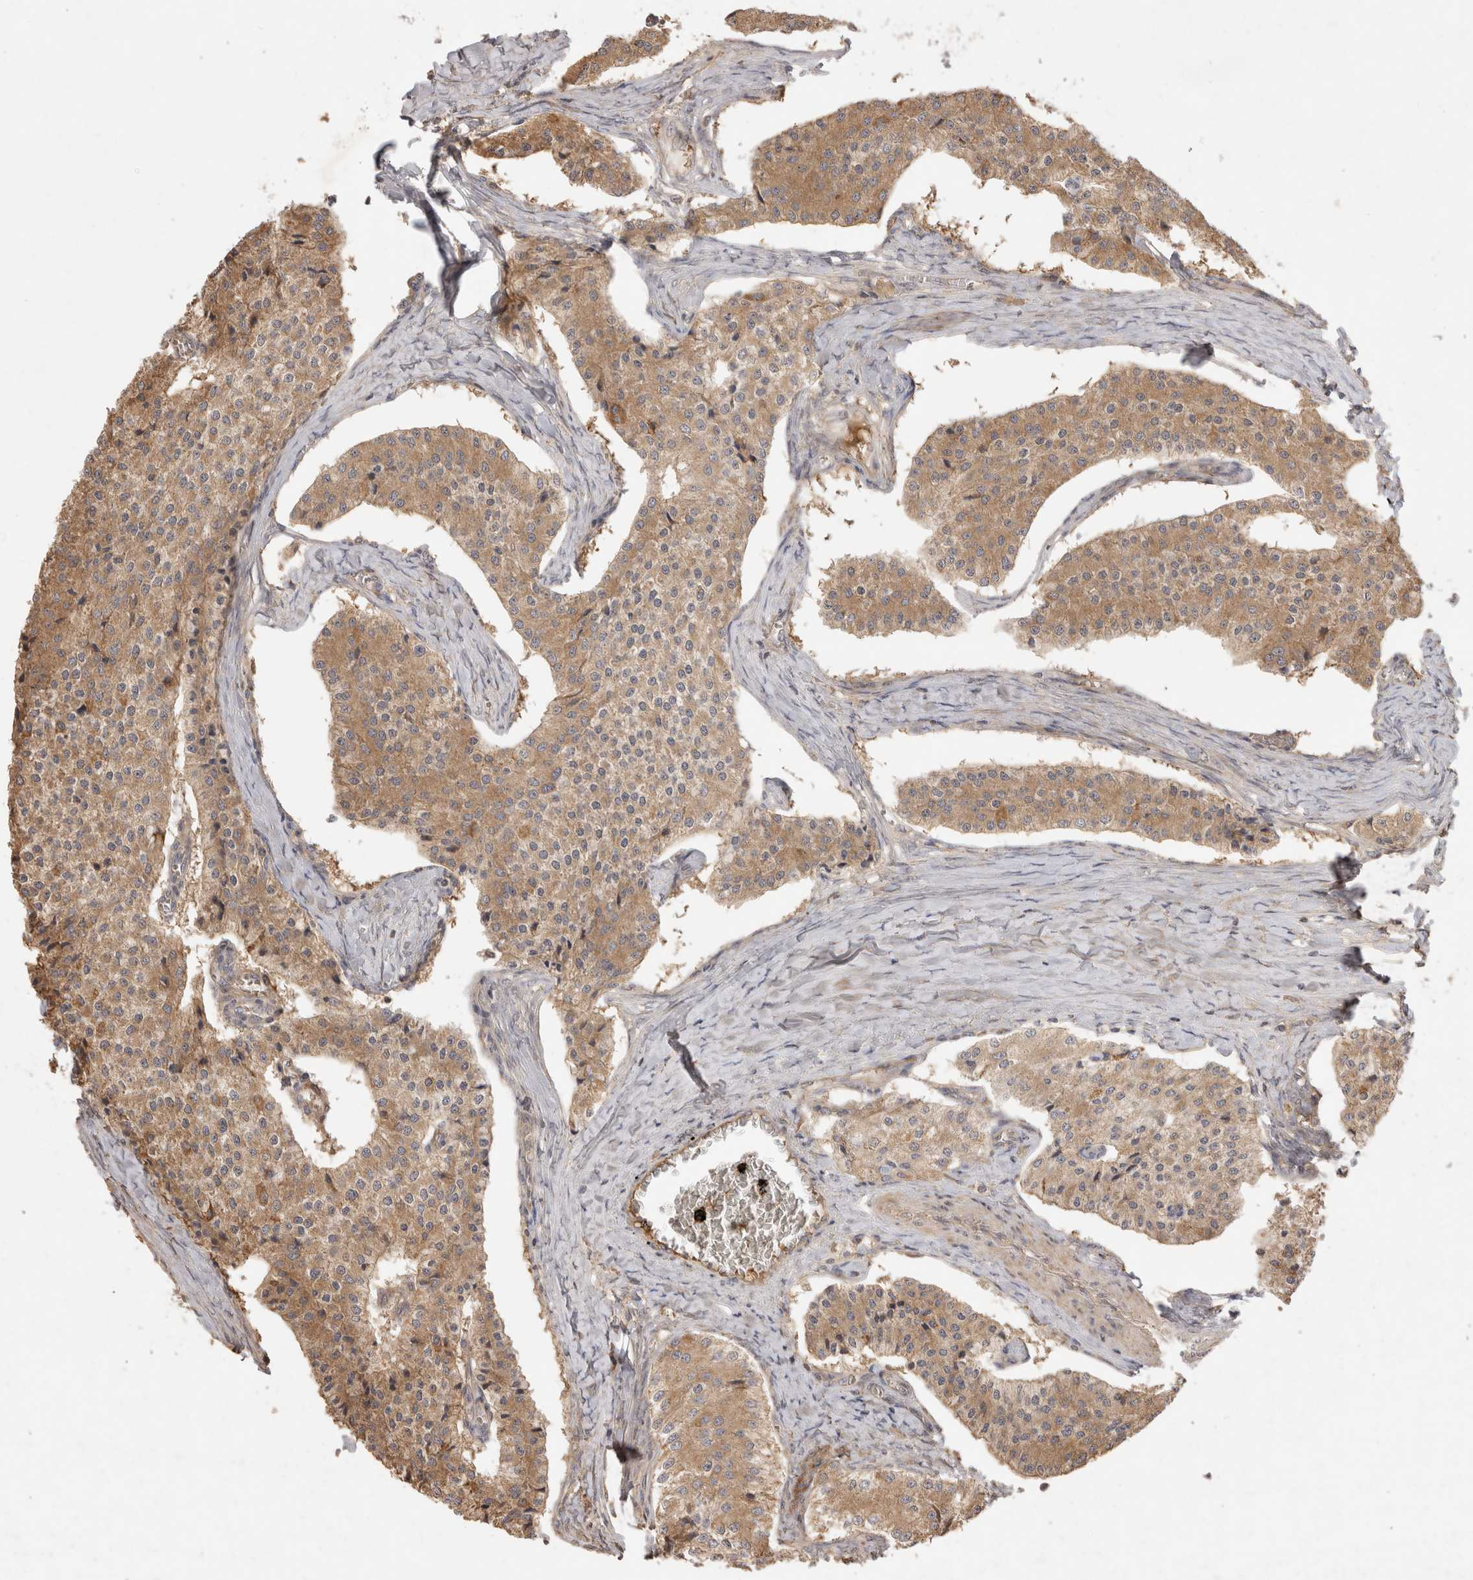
{"staining": {"intensity": "moderate", "quantity": ">75%", "location": "cytoplasmic/membranous"}, "tissue": "carcinoid", "cell_type": "Tumor cells", "image_type": "cancer", "snomed": [{"axis": "morphology", "description": "Carcinoid, malignant, NOS"}, {"axis": "topography", "description": "Colon"}], "caption": "Immunohistochemistry (IHC) staining of carcinoid, which reveals medium levels of moderate cytoplasmic/membranous expression in approximately >75% of tumor cells indicating moderate cytoplasmic/membranous protein staining. The staining was performed using DAB (3,3'-diaminobenzidine) (brown) for protein detection and nuclei were counterstained in hematoxylin (blue).", "gene": "PPP1R42", "patient": {"sex": "female", "age": 52}}